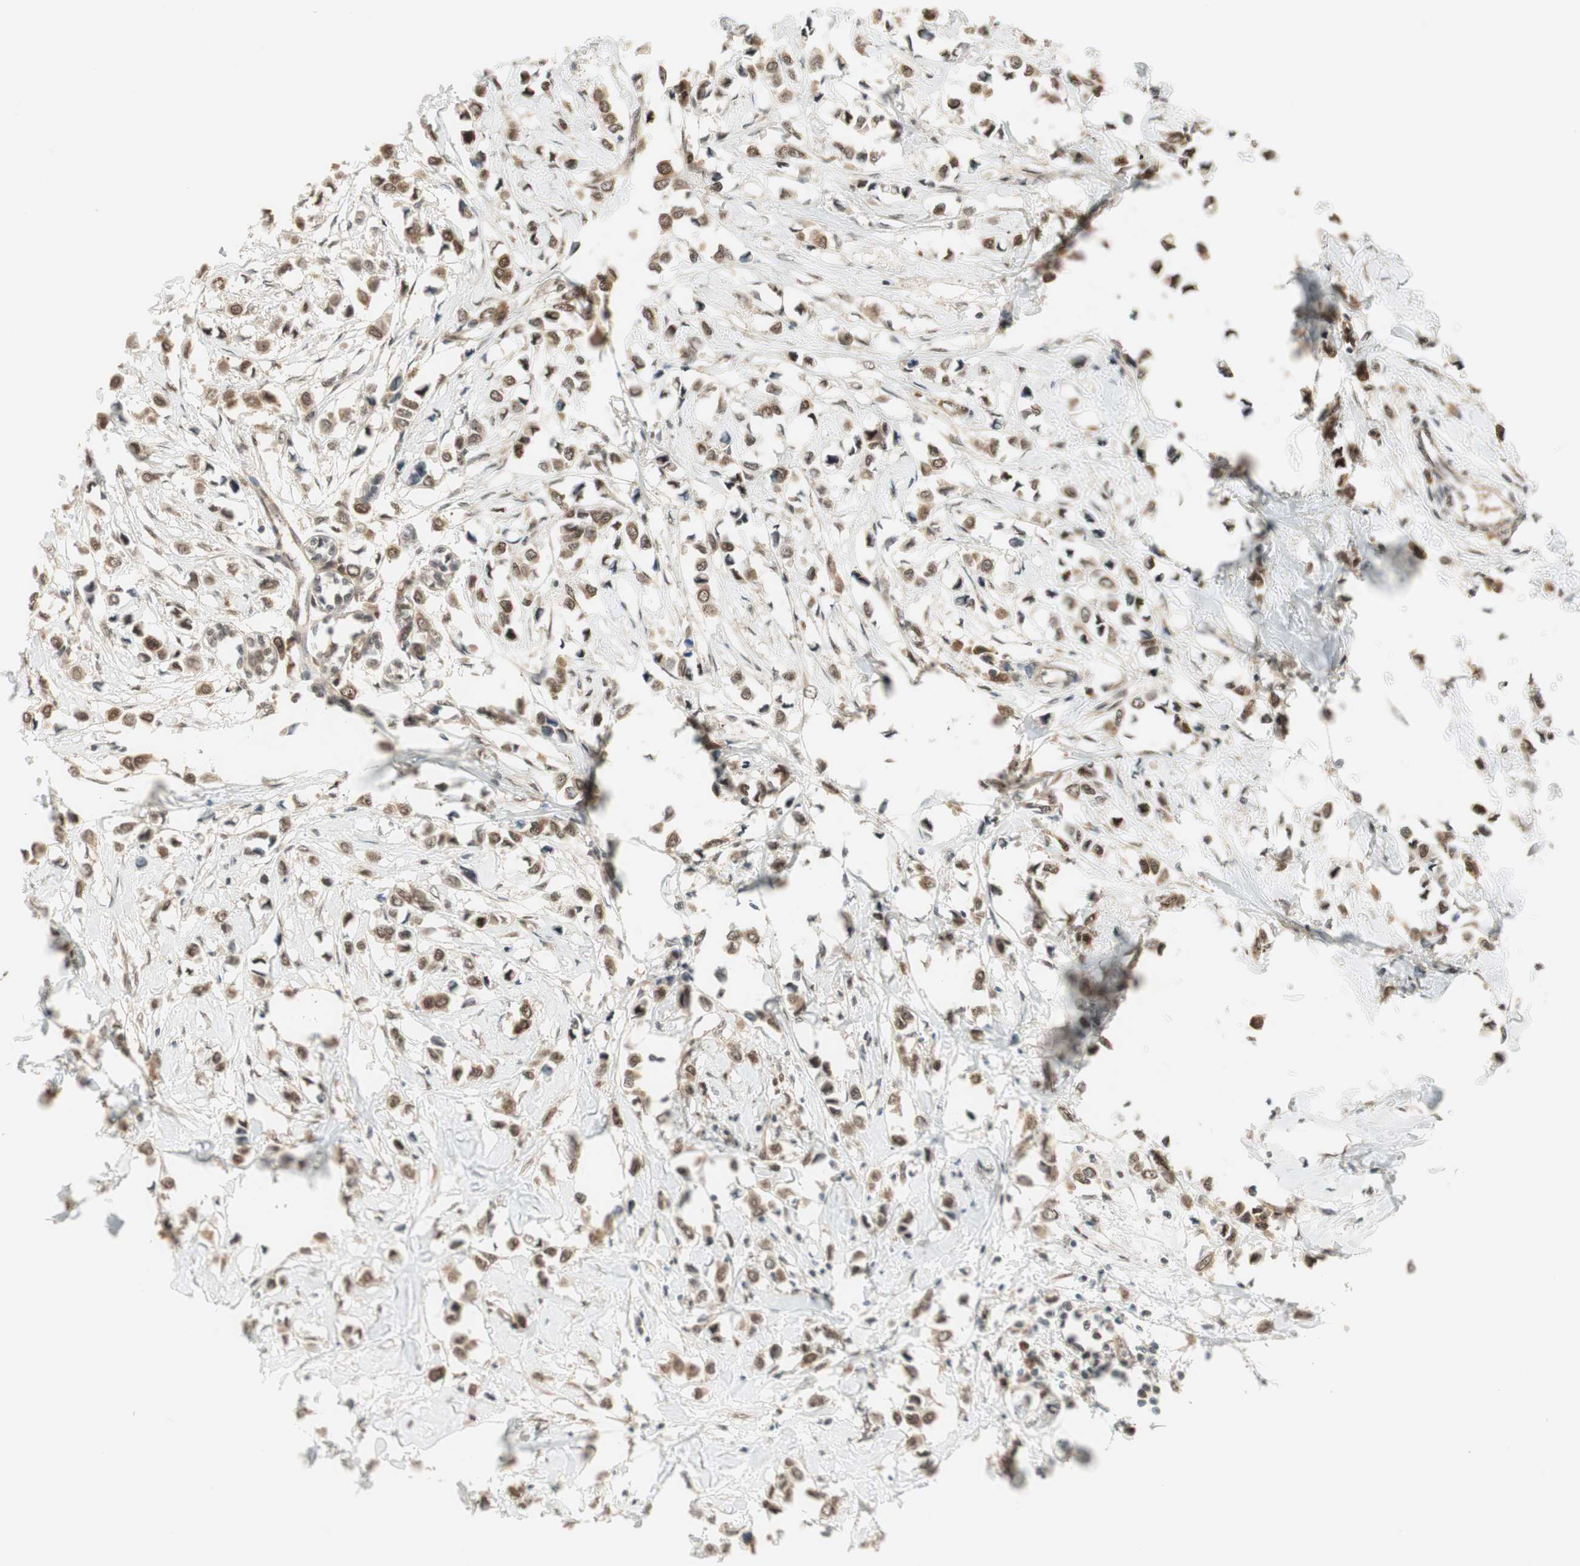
{"staining": {"intensity": "weak", "quantity": ">75%", "location": "cytoplasmic/membranous"}, "tissue": "breast cancer", "cell_type": "Tumor cells", "image_type": "cancer", "snomed": [{"axis": "morphology", "description": "Lobular carcinoma"}, {"axis": "topography", "description": "Breast"}], "caption": "Lobular carcinoma (breast) stained for a protein reveals weak cytoplasmic/membranous positivity in tumor cells. Nuclei are stained in blue.", "gene": "IPO5", "patient": {"sex": "female", "age": 51}}